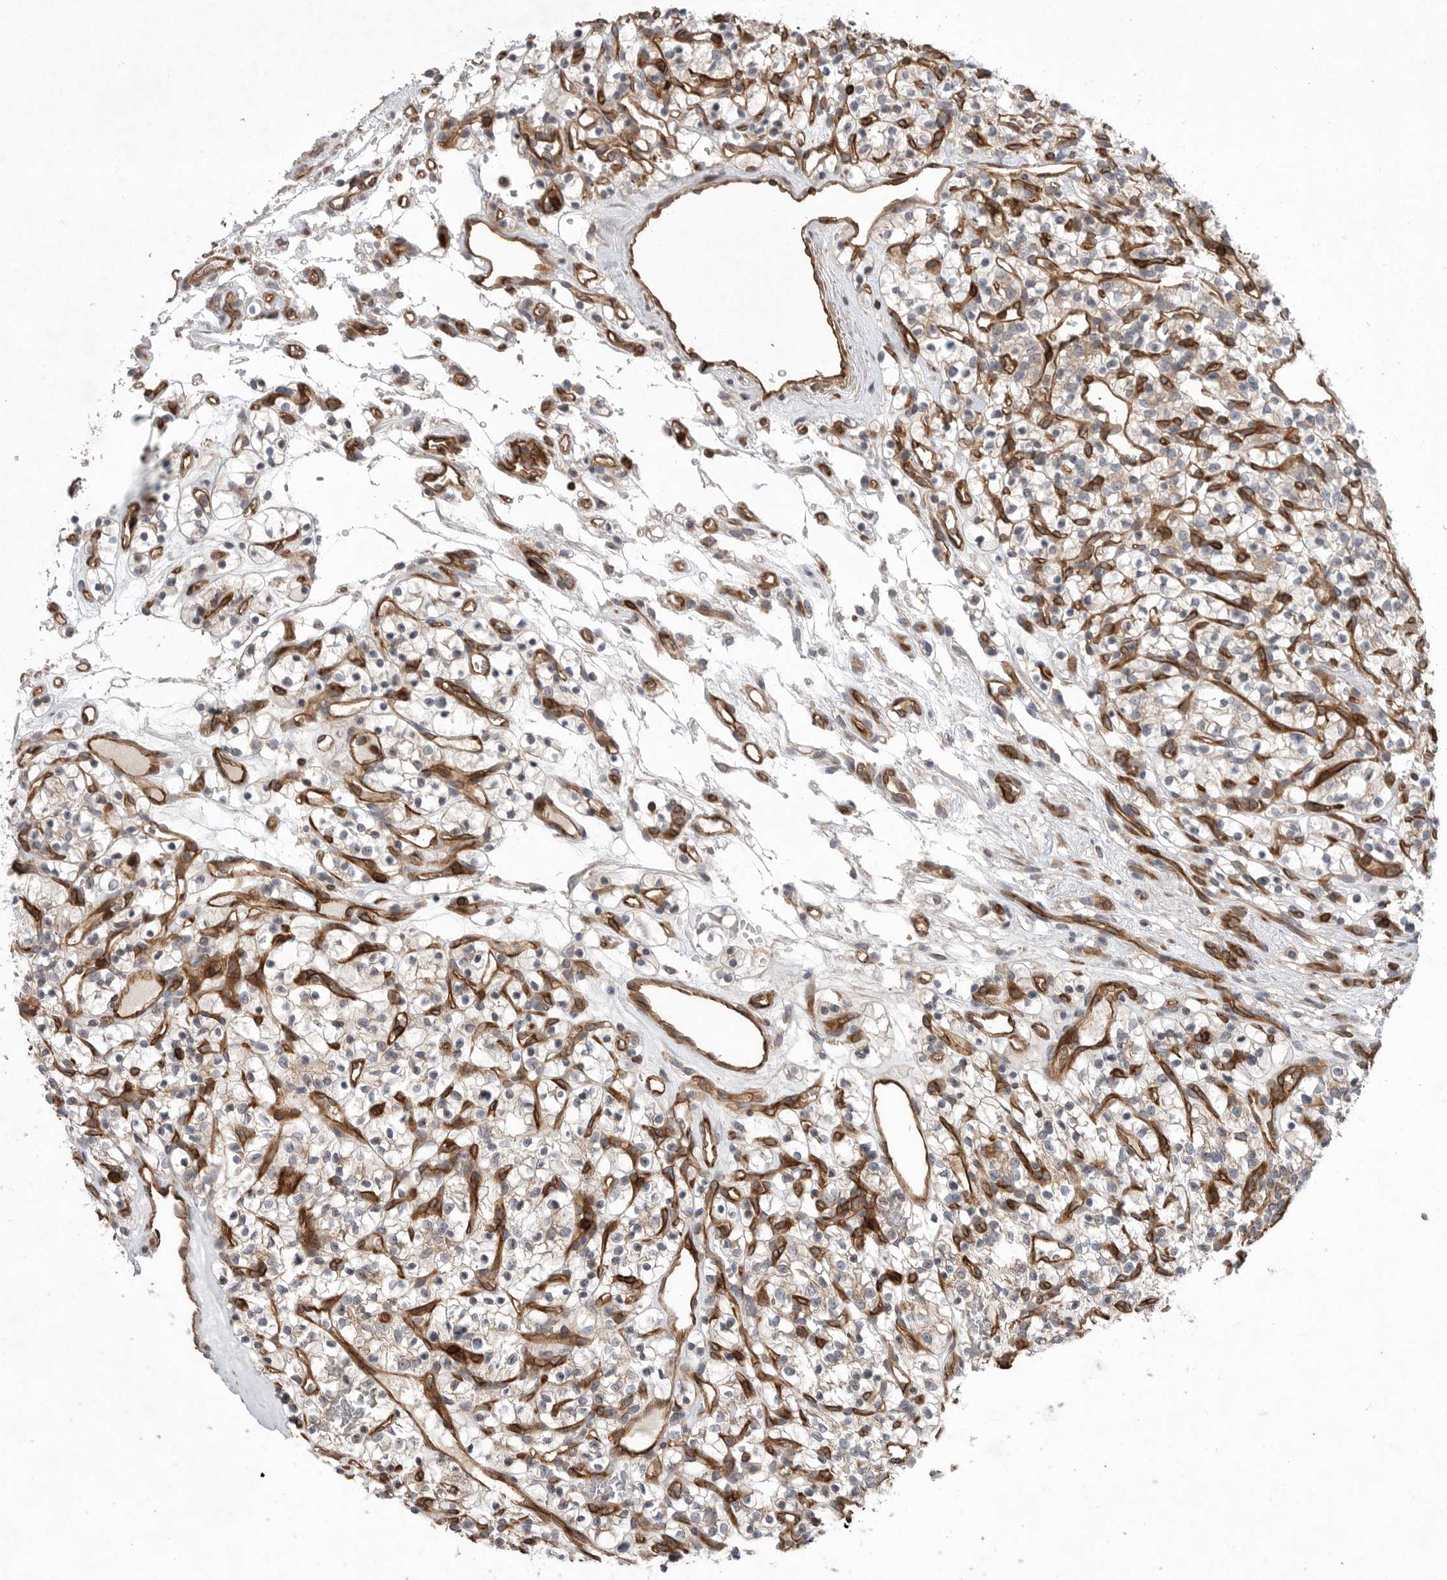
{"staining": {"intensity": "negative", "quantity": "none", "location": "none"}, "tissue": "renal cancer", "cell_type": "Tumor cells", "image_type": "cancer", "snomed": [{"axis": "morphology", "description": "Adenocarcinoma, NOS"}, {"axis": "topography", "description": "Kidney"}], "caption": "A histopathology image of human adenocarcinoma (renal) is negative for staining in tumor cells.", "gene": "PRKCH", "patient": {"sex": "female", "age": 57}}